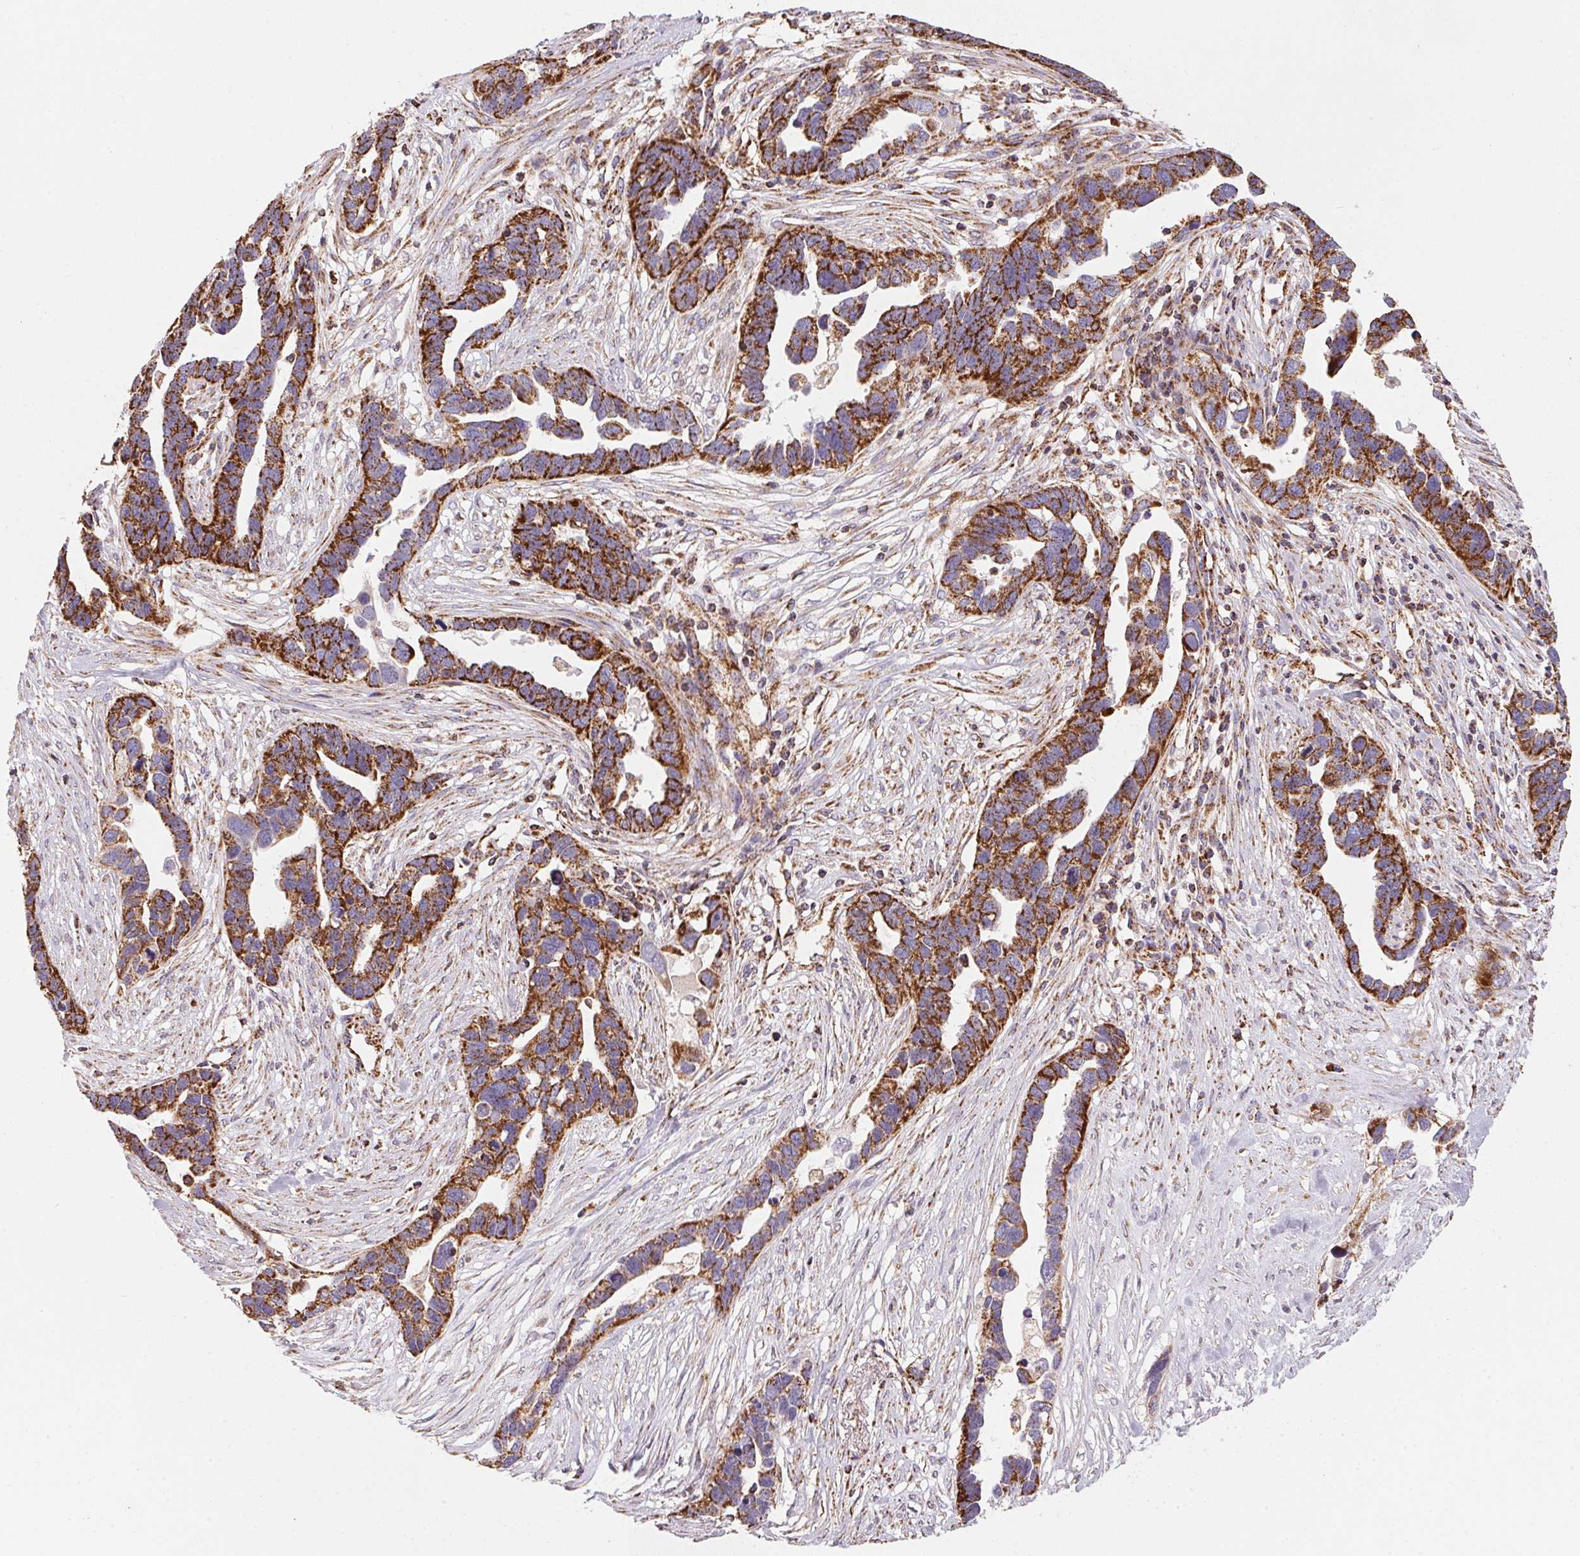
{"staining": {"intensity": "strong", "quantity": ">75%", "location": "cytoplasmic/membranous"}, "tissue": "ovarian cancer", "cell_type": "Tumor cells", "image_type": "cancer", "snomed": [{"axis": "morphology", "description": "Cystadenocarcinoma, serous, NOS"}, {"axis": "topography", "description": "Ovary"}], "caption": "Brown immunohistochemical staining in human ovarian cancer (serous cystadenocarcinoma) shows strong cytoplasmic/membranous expression in about >75% of tumor cells.", "gene": "NDUFS2", "patient": {"sex": "female", "age": 54}}